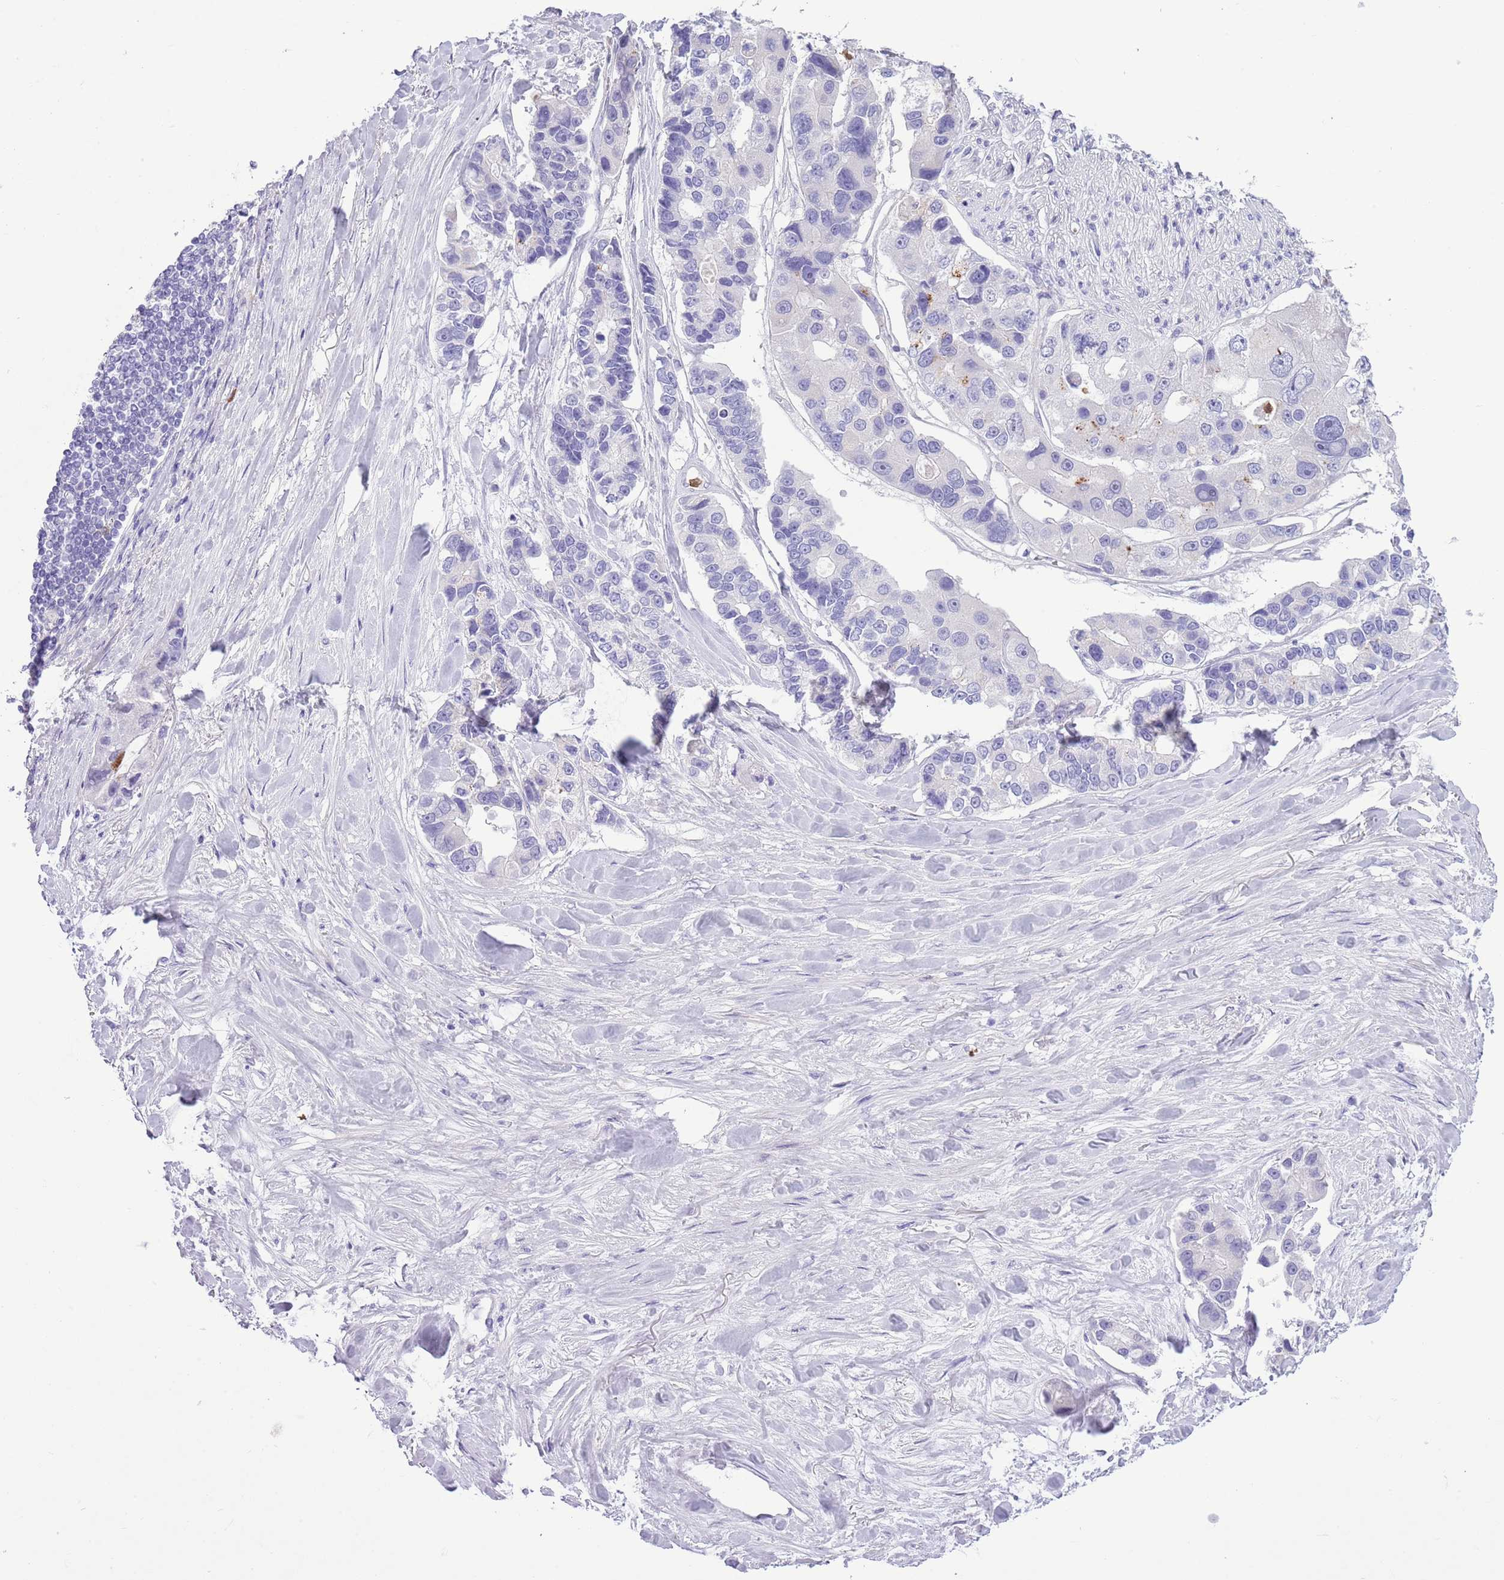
{"staining": {"intensity": "negative", "quantity": "none", "location": "none"}, "tissue": "lung cancer", "cell_type": "Tumor cells", "image_type": "cancer", "snomed": [{"axis": "morphology", "description": "Adenocarcinoma, NOS"}, {"axis": "topography", "description": "Lung"}], "caption": "Histopathology image shows no significant protein positivity in tumor cells of lung adenocarcinoma.", "gene": "OR6M1", "patient": {"sex": "female", "age": 54}}